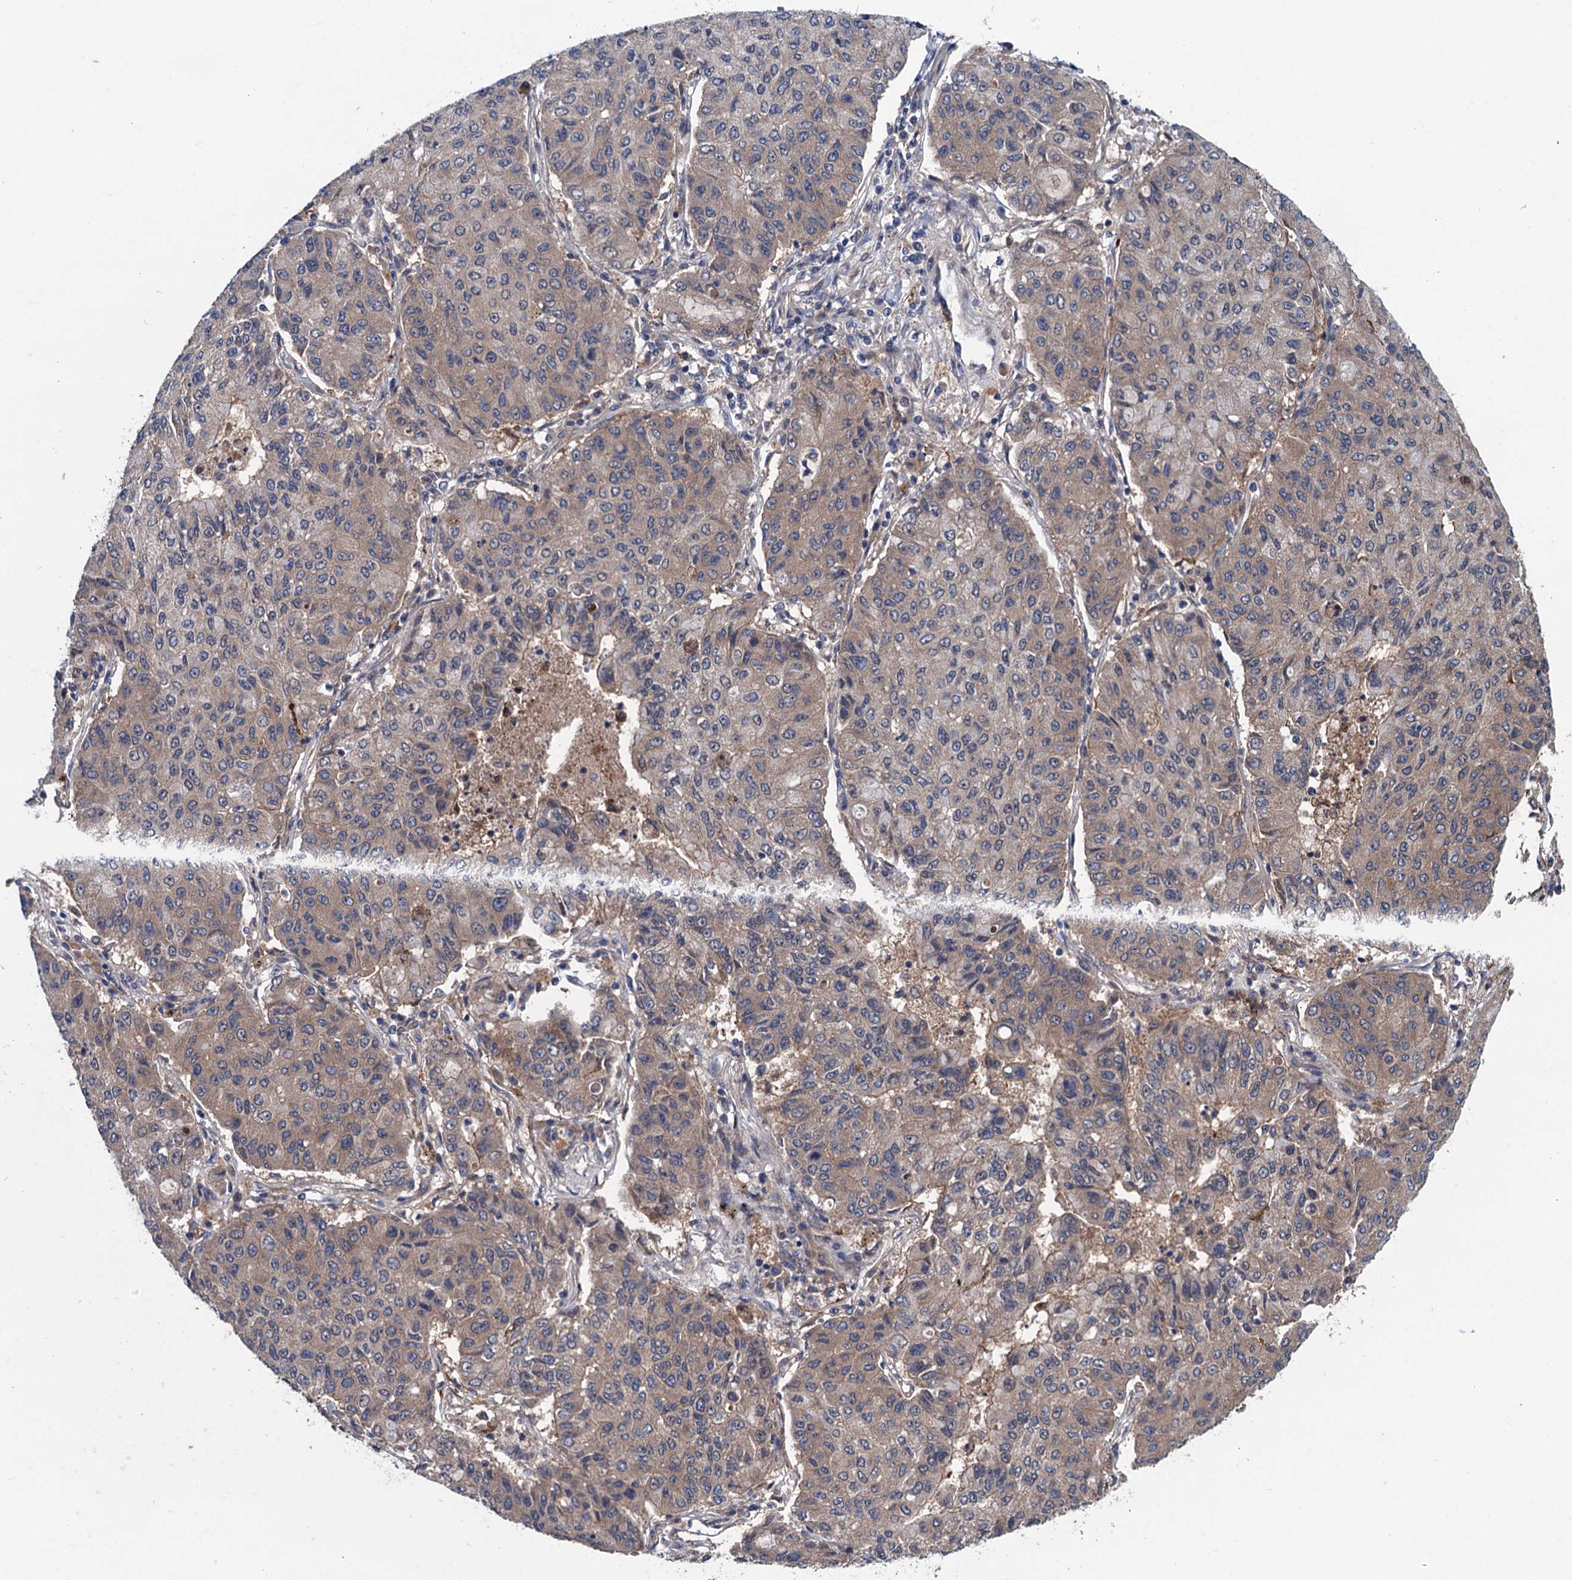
{"staining": {"intensity": "weak", "quantity": ">75%", "location": "cytoplasmic/membranous"}, "tissue": "lung cancer", "cell_type": "Tumor cells", "image_type": "cancer", "snomed": [{"axis": "morphology", "description": "Squamous cell carcinoma, NOS"}, {"axis": "topography", "description": "Lung"}], "caption": "Protein expression analysis of lung cancer exhibits weak cytoplasmic/membranous positivity in about >75% of tumor cells. The staining was performed using DAB to visualize the protein expression in brown, while the nuclei were stained in blue with hematoxylin (Magnification: 20x).", "gene": "BLTP3B", "patient": {"sex": "male", "age": 74}}